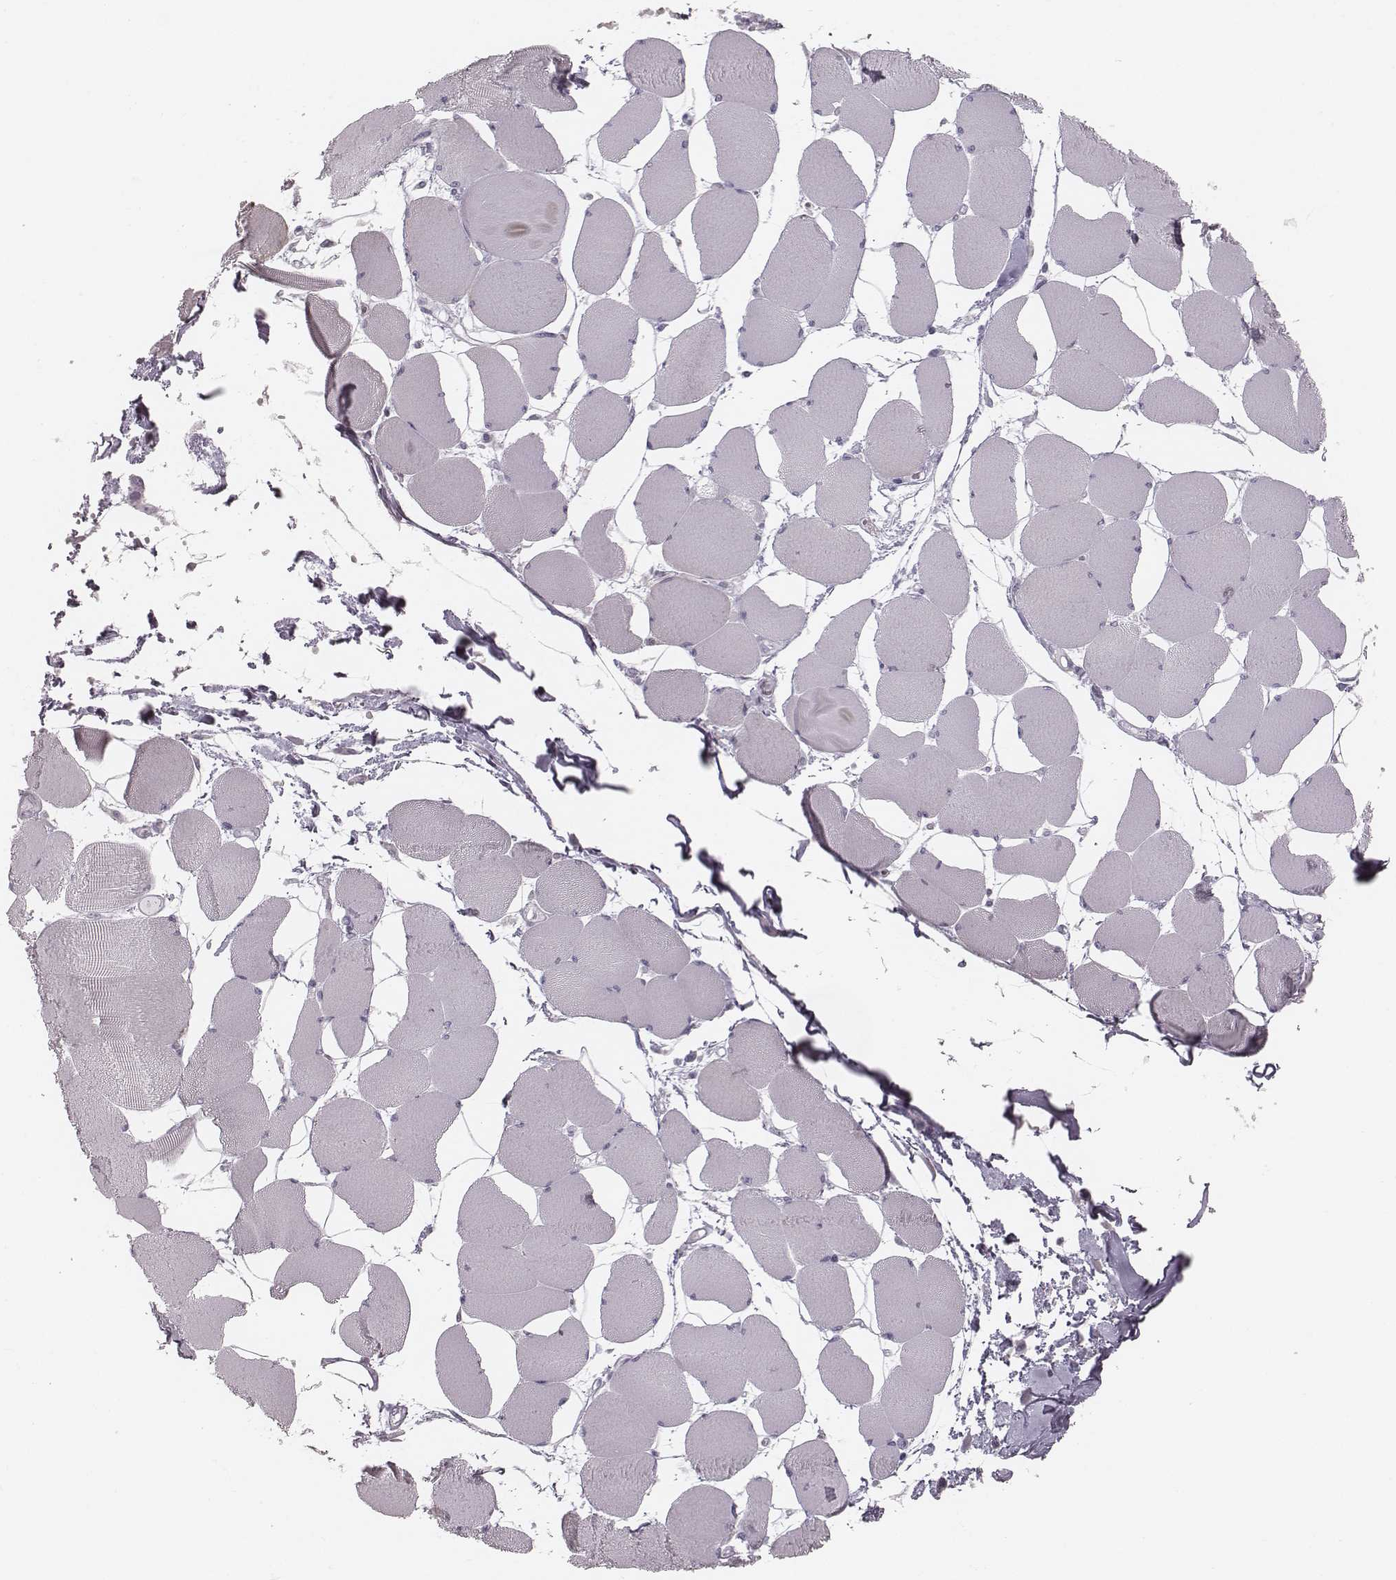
{"staining": {"intensity": "negative", "quantity": "none", "location": "none"}, "tissue": "skeletal muscle", "cell_type": "Myocytes", "image_type": "normal", "snomed": [{"axis": "morphology", "description": "Normal tissue, NOS"}, {"axis": "topography", "description": "Skeletal muscle"}], "caption": "Photomicrograph shows no protein positivity in myocytes of normal skeletal muscle.", "gene": "SPA17", "patient": {"sex": "female", "age": 75}}